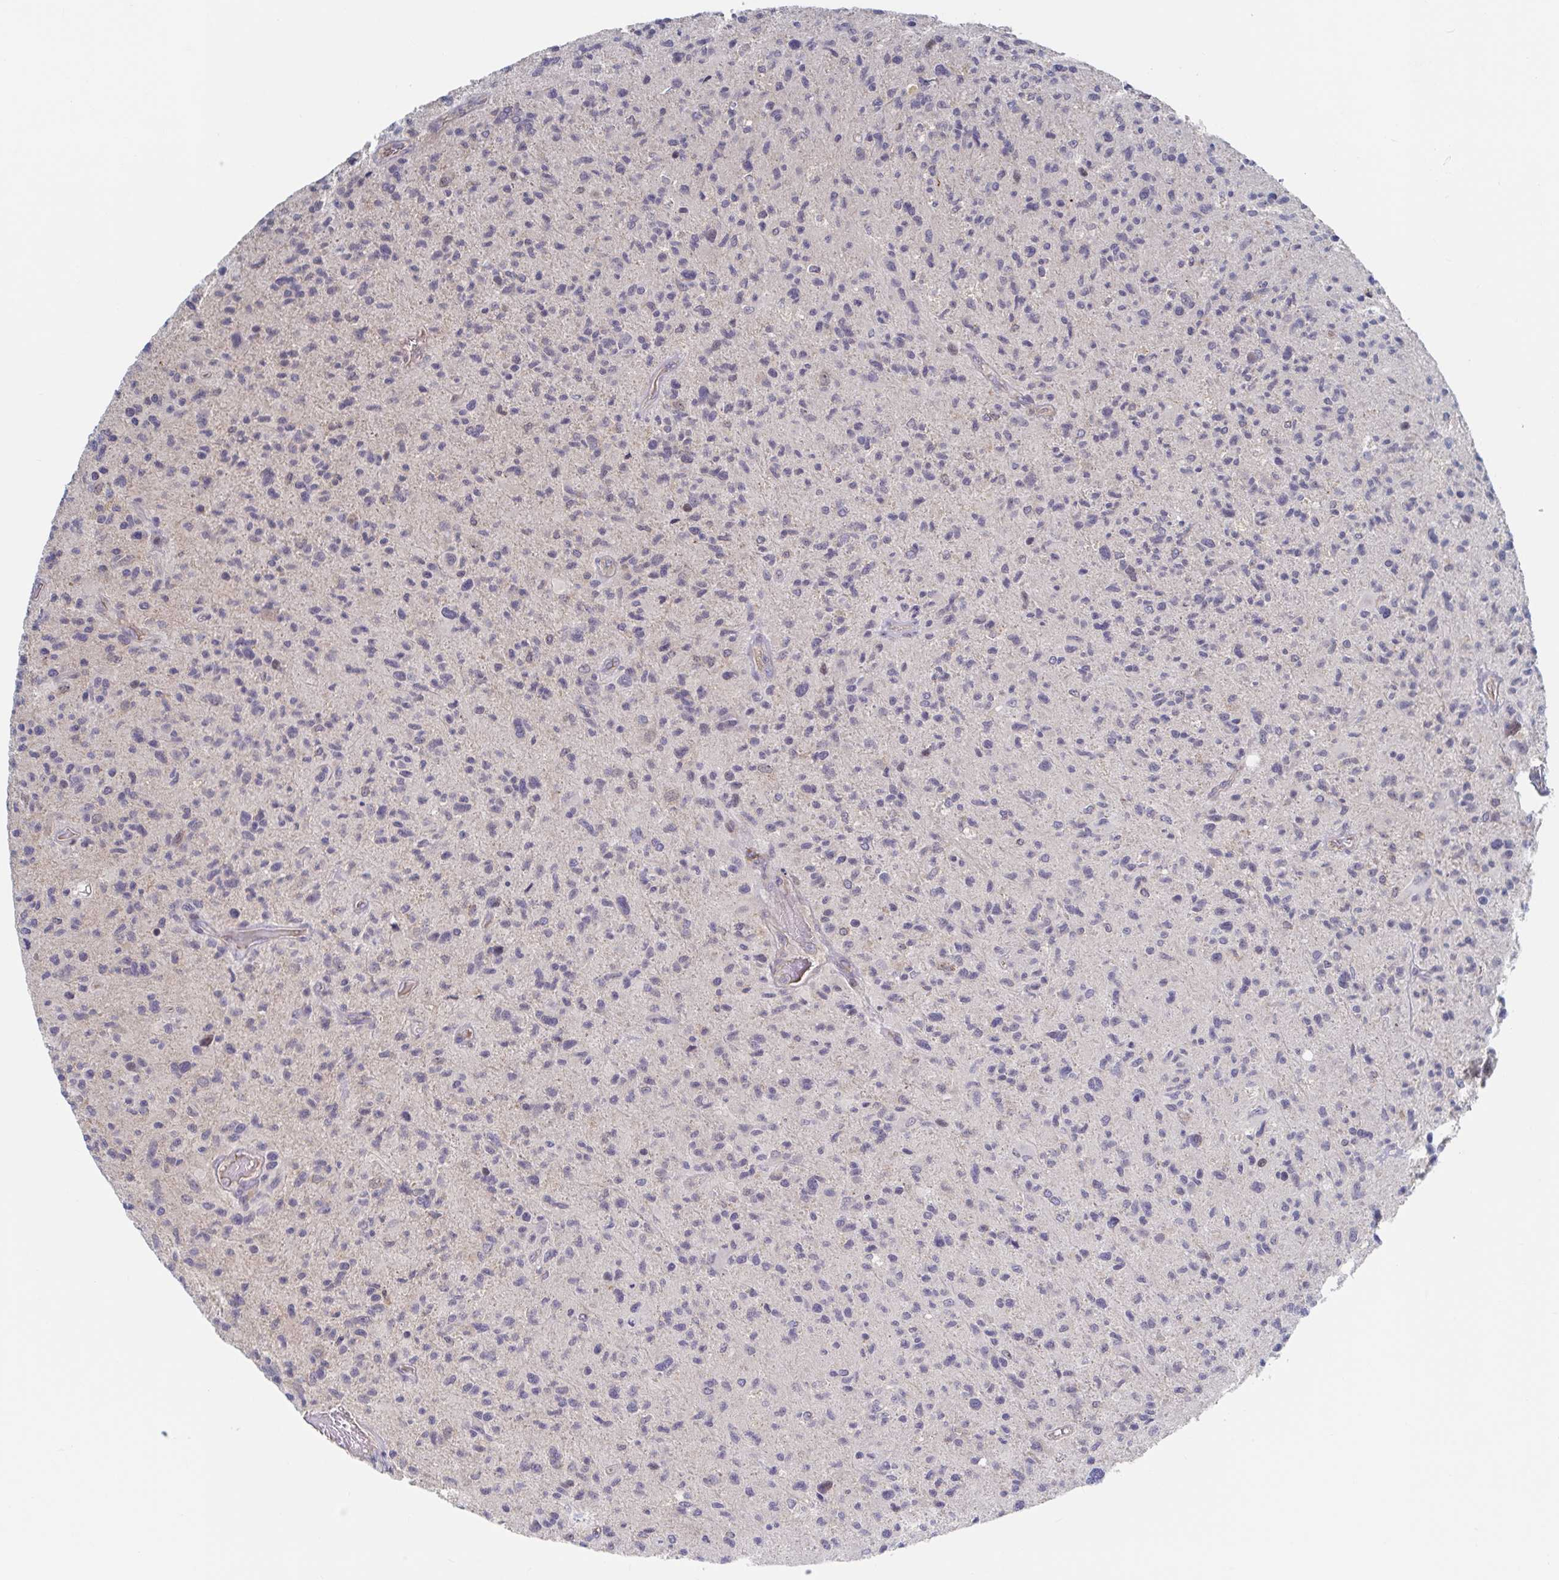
{"staining": {"intensity": "negative", "quantity": "none", "location": "none"}, "tissue": "glioma", "cell_type": "Tumor cells", "image_type": "cancer", "snomed": [{"axis": "morphology", "description": "Glioma, malignant, High grade"}, {"axis": "topography", "description": "Brain"}], "caption": "Tumor cells show no significant protein expression in glioma. The staining is performed using DAB brown chromogen with nuclei counter-stained in using hematoxylin.", "gene": "DHRS12", "patient": {"sex": "female", "age": 70}}